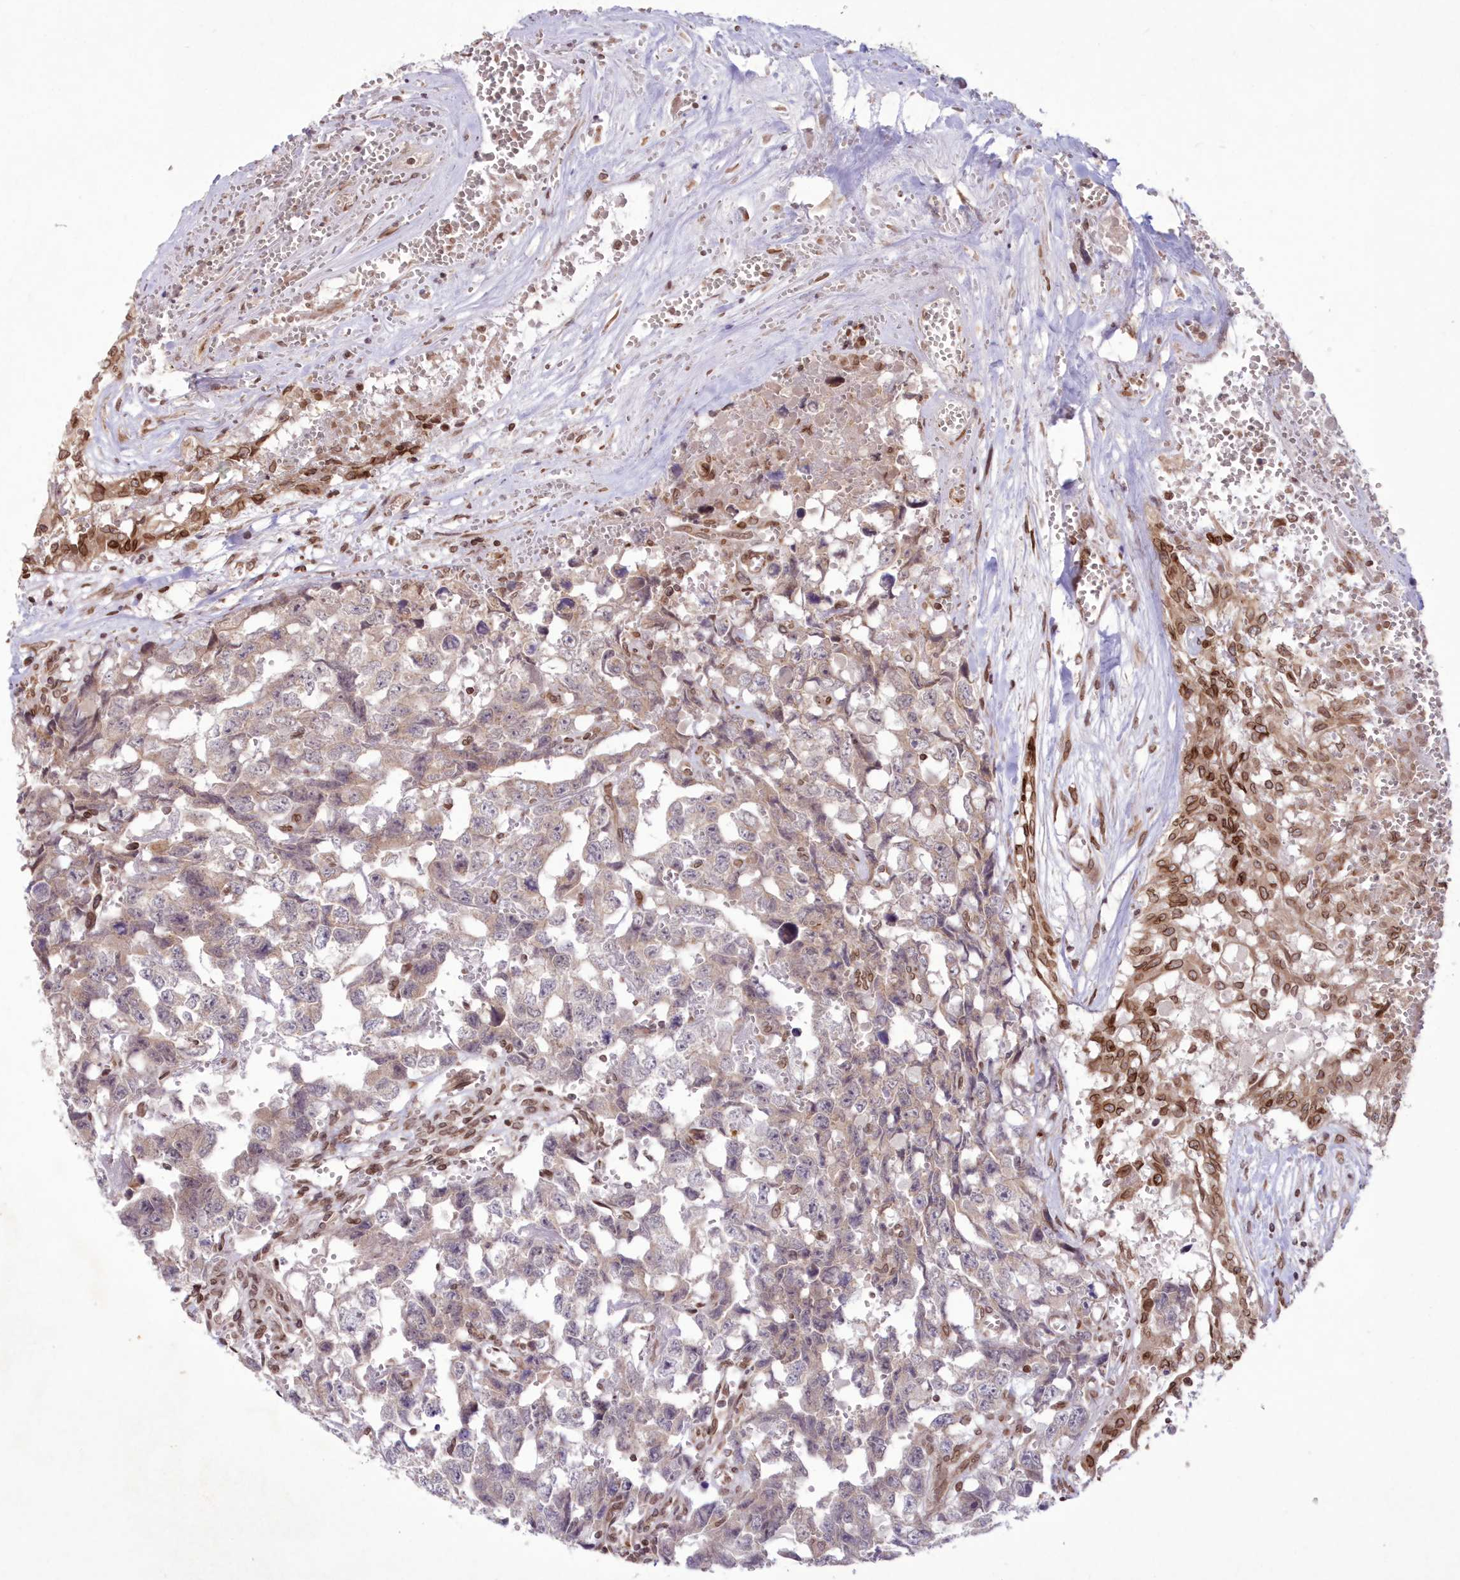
{"staining": {"intensity": "negative", "quantity": "none", "location": "none"}, "tissue": "testis cancer", "cell_type": "Tumor cells", "image_type": "cancer", "snomed": [{"axis": "morphology", "description": "Carcinoma, Embryonal, NOS"}, {"axis": "topography", "description": "Testis"}], "caption": "An immunohistochemistry image of testis cancer is shown. There is no staining in tumor cells of testis cancer.", "gene": "DNAJC27", "patient": {"sex": "male", "age": 31}}